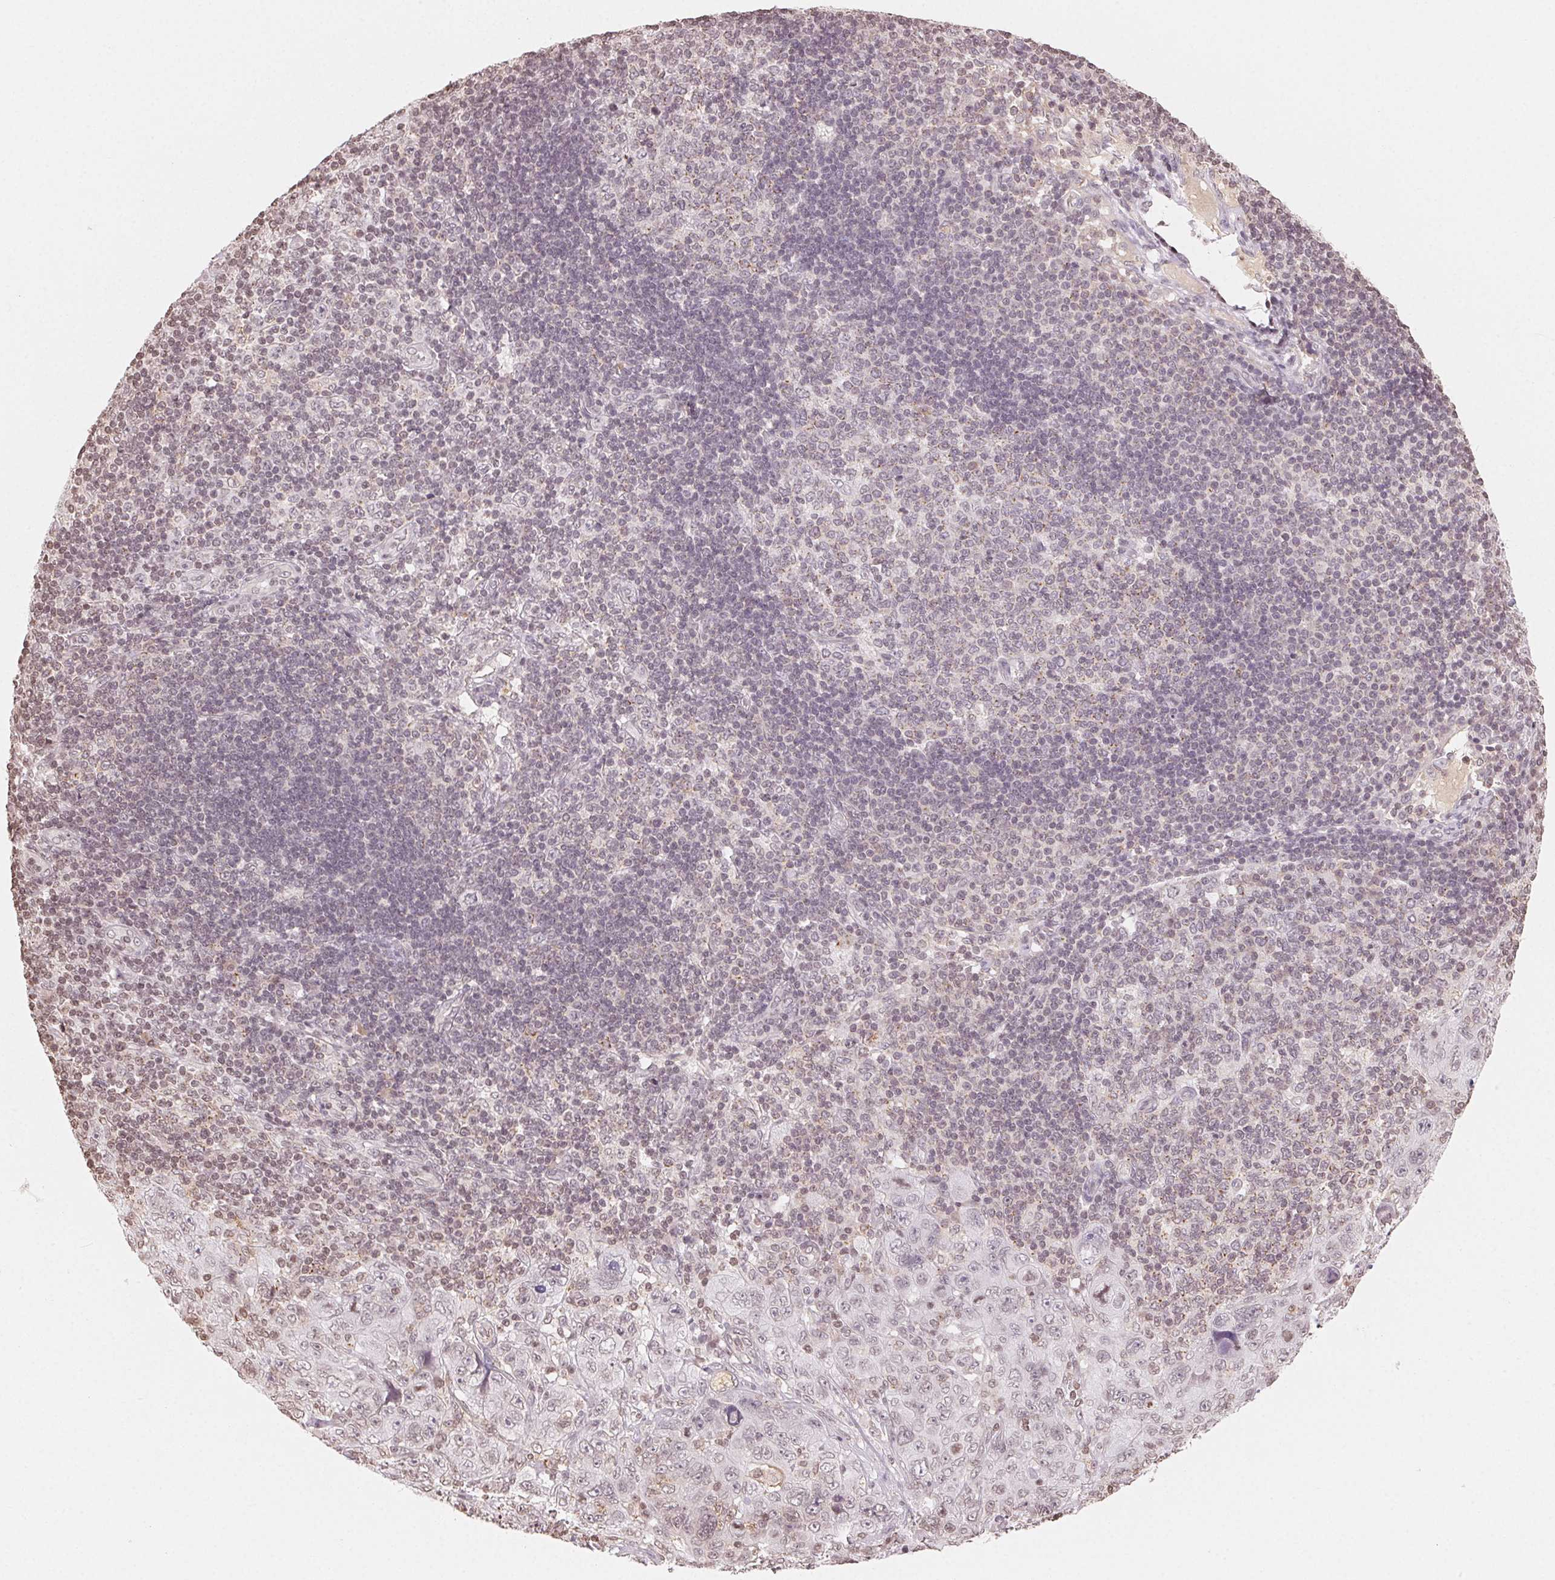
{"staining": {"intensity": "weak", "quantity": "<25%", "location": "nuclear"}, "tissue": "pancreatic cancer", "cell_type": "Tumor cells", "image_type": "cancer", "snomed": [{"axis": "morphology", "description": "Adenocarcinoma, NOS"}, {"axis": "topography", "description": "Pancreas"}], "caption": "A histopathology image of adenocarcinoma (pancreatic) stained for a protein displays no brown staining in tumor cells.", "gene": "TBP", "patient": {"sex": "male", "age": 68}}